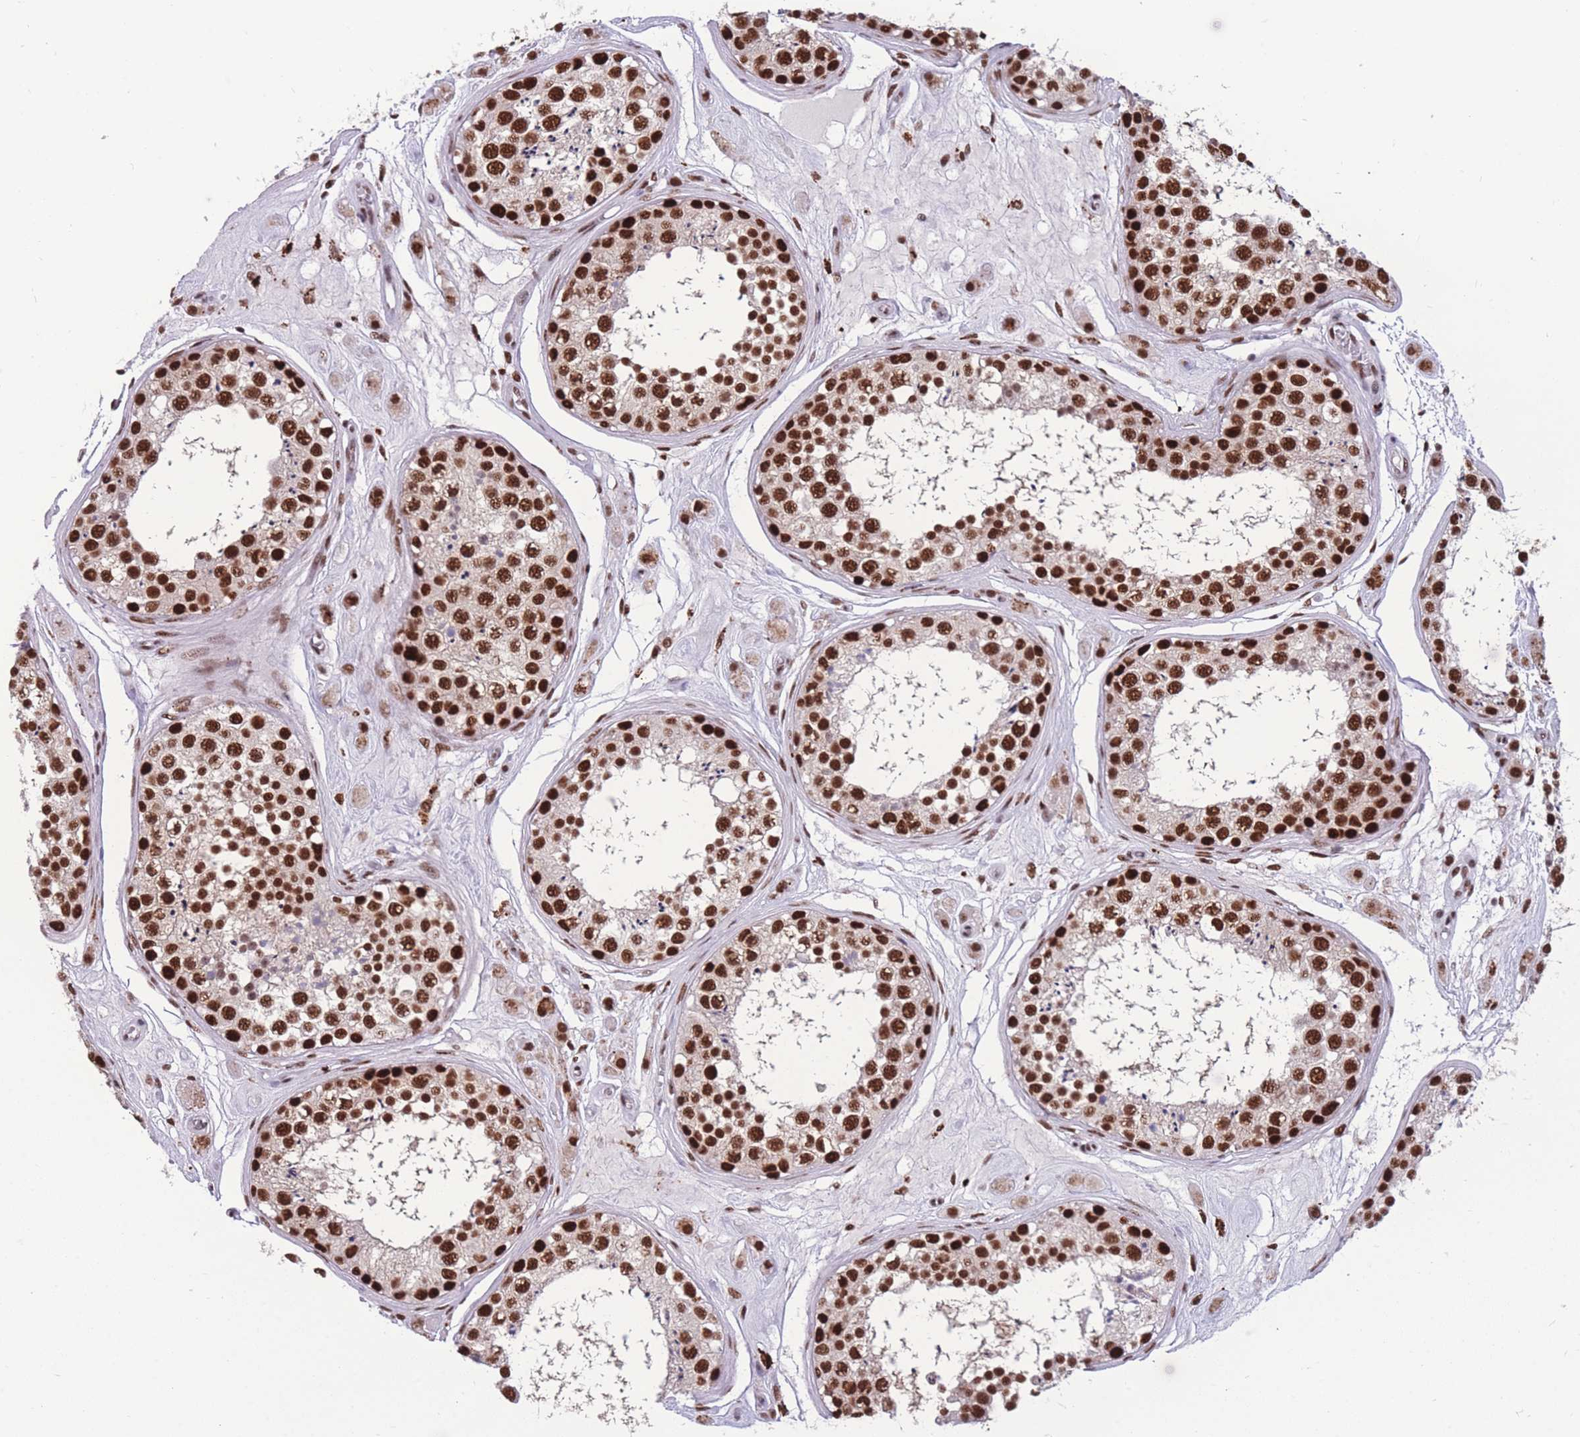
{"staining": {"intensity": "strong", "quantity": ">75%", "location": "nuclear"}, "tissue": "testis", "cell_type": "Cells in seminiferous ducts", "image_type": "normal", "snomed": [{"axis": "morphology", "description": "Normal tissue, NOS"}, {"axis": "topography", "description": "Testis"}], "caption": "A micrograph of testis stained for a protein displays strong nuclear brown staining in cells in seminiferous ducts.", "gene": "PRPF19", "patient": {"sex": "male", "age": 25}}